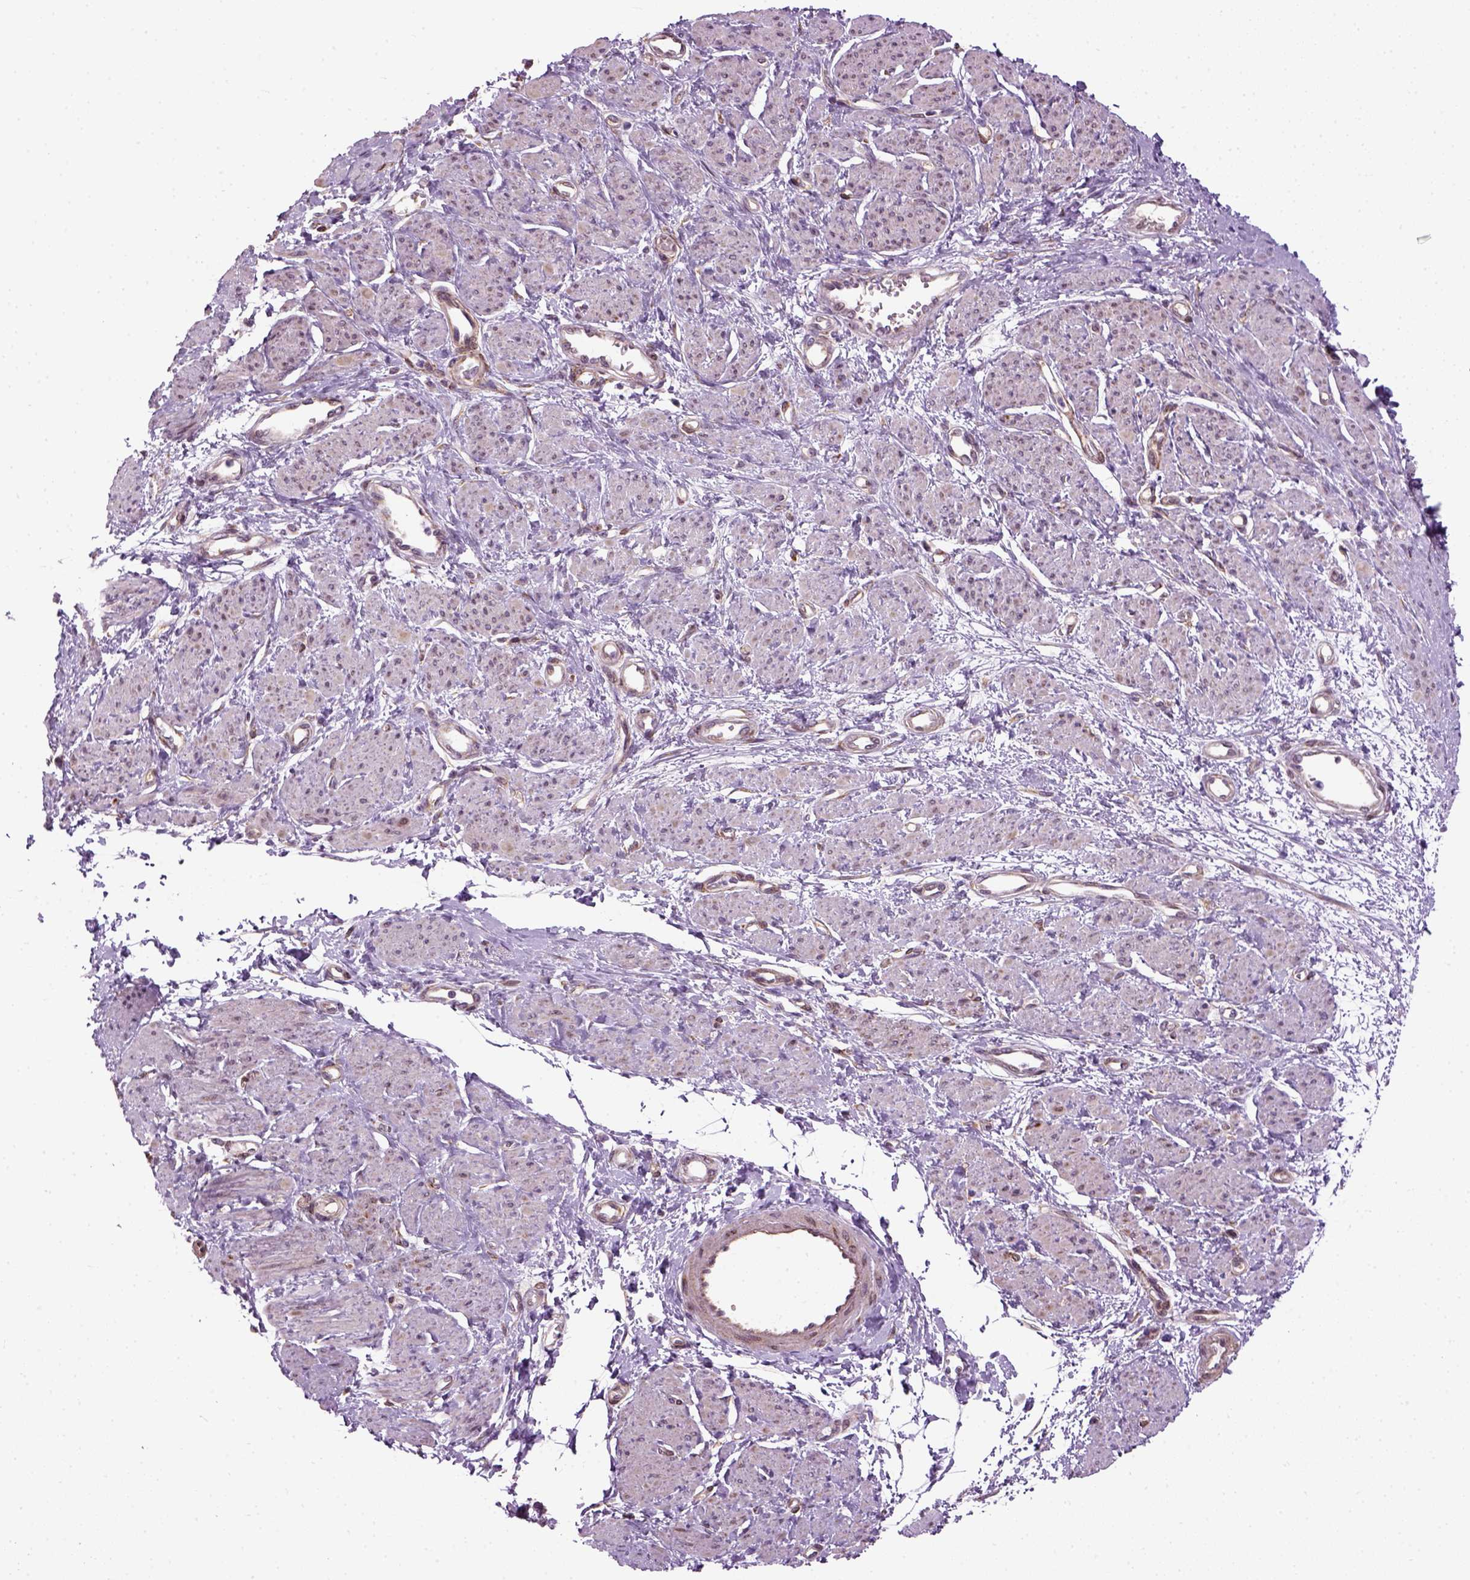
{"staining": {"intensity": "weak", "quantity": "25%-75%", "location": "cytoplasmic/membranous"}, "tissue": "smooth muscle", "cell_type": "Smooth muscle cells", "image_type": "normal", "snomed": [{"axis": "morphology", "description": "Normal tissue, NOS"}, {"axis": "topography", "description": "Smooth muscle"}, {"axis": "topography", "description": "Uterus"}], "caption": "This is an image of immunohistochemistry staining of benign smooth muscle, which shows weak expression in the cytoplasmic/membranous of smooth muscle cells.", "gene": "XK", "patient": {"sex": "female", "age": 39}}